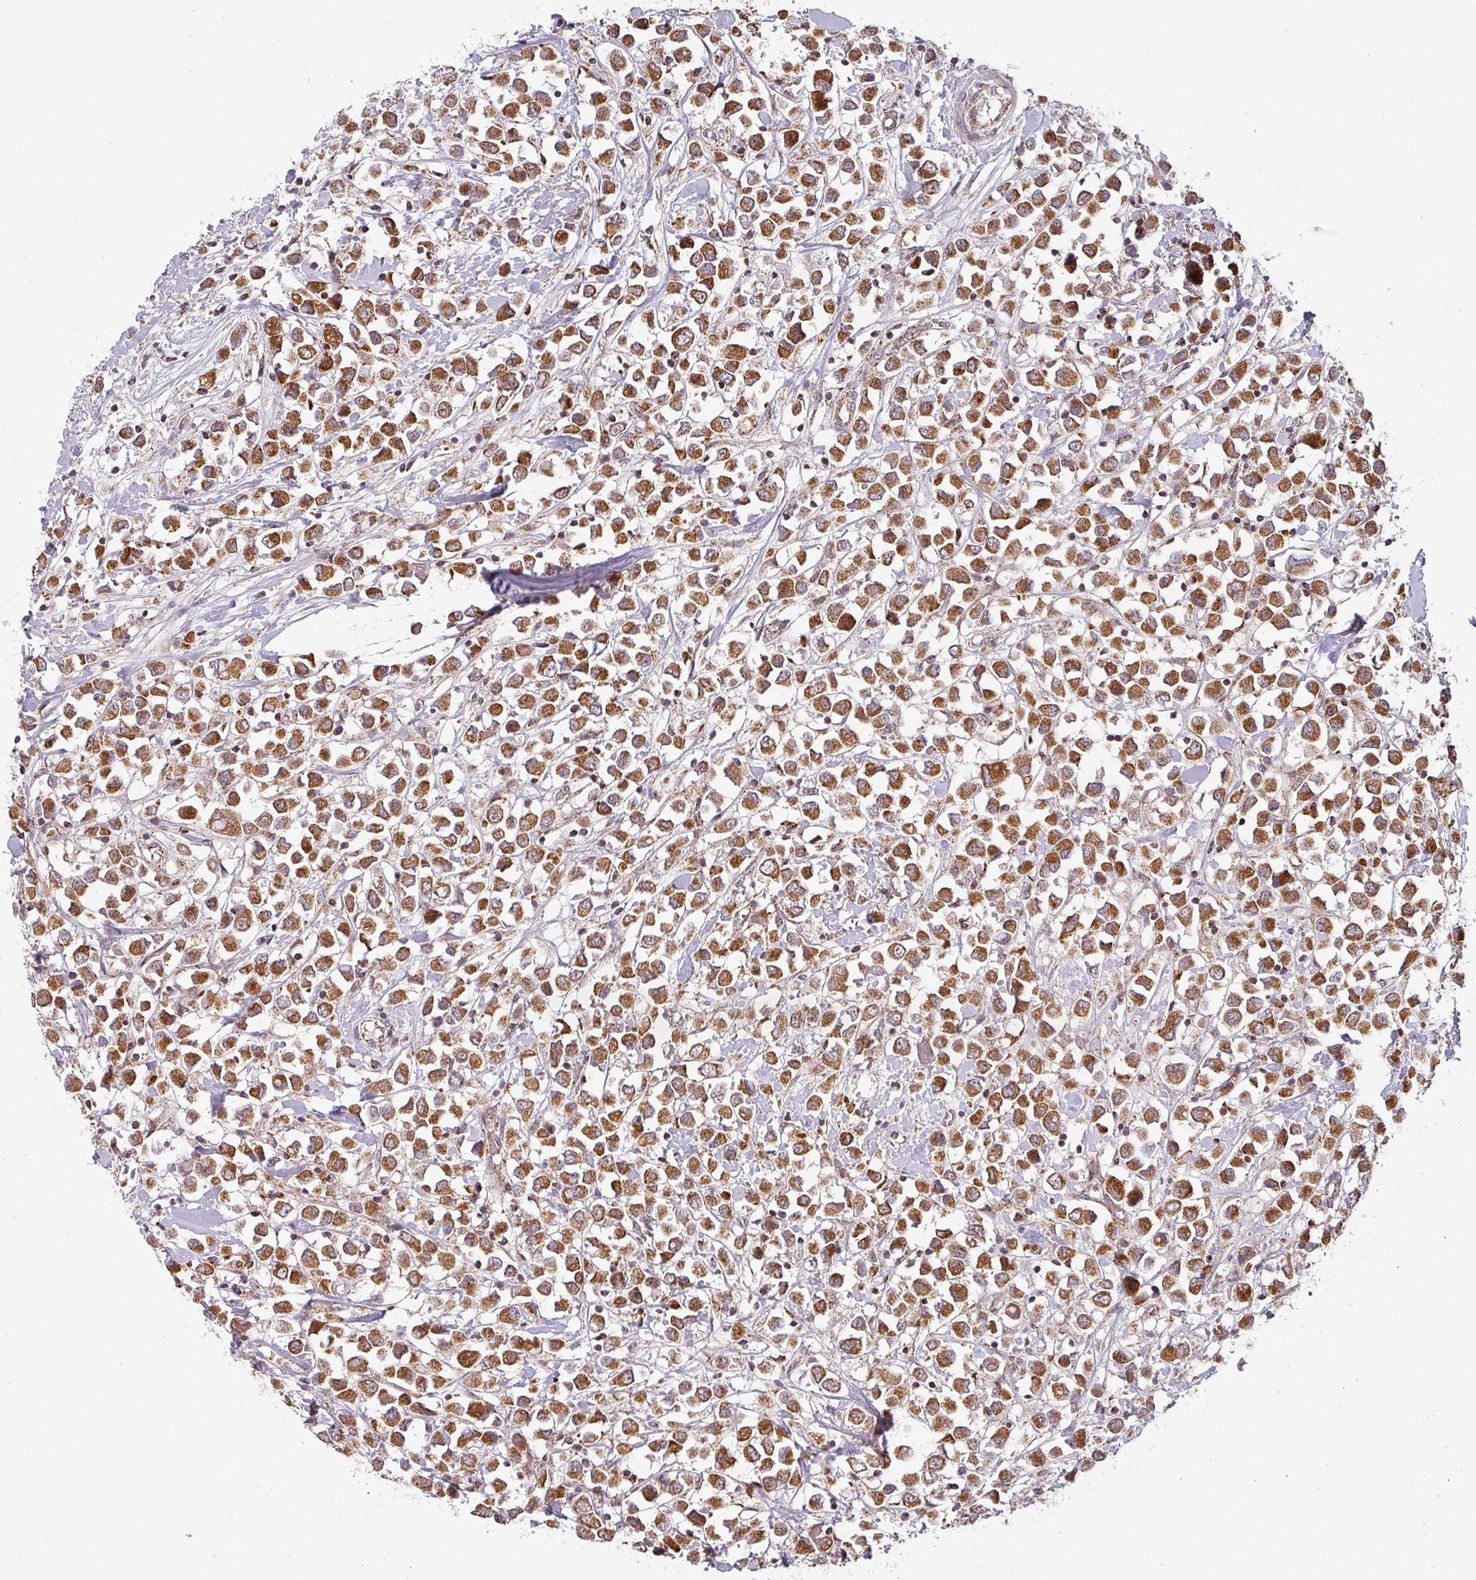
{"staining": {"intensity": "strong", "quantity": ">75%", "location": "cytoplasmic/membranous"}, "tissue": "breast cancer", "cell_type": "Tumor cells", "image_type": "cancer", "snomed": [{"axis": "morphology", "description": "Duct carcinoma"}, {"axis": "topography", "description": "Breast"}], "caption": "Immunohistochemical staining of human breast cancer exhibits high levels of strong cytoplasmic/membranous protein expression in about >75% of tumor cells.", "gene": "MRPS16", "patient": {"sex": "female", "age": 61}}